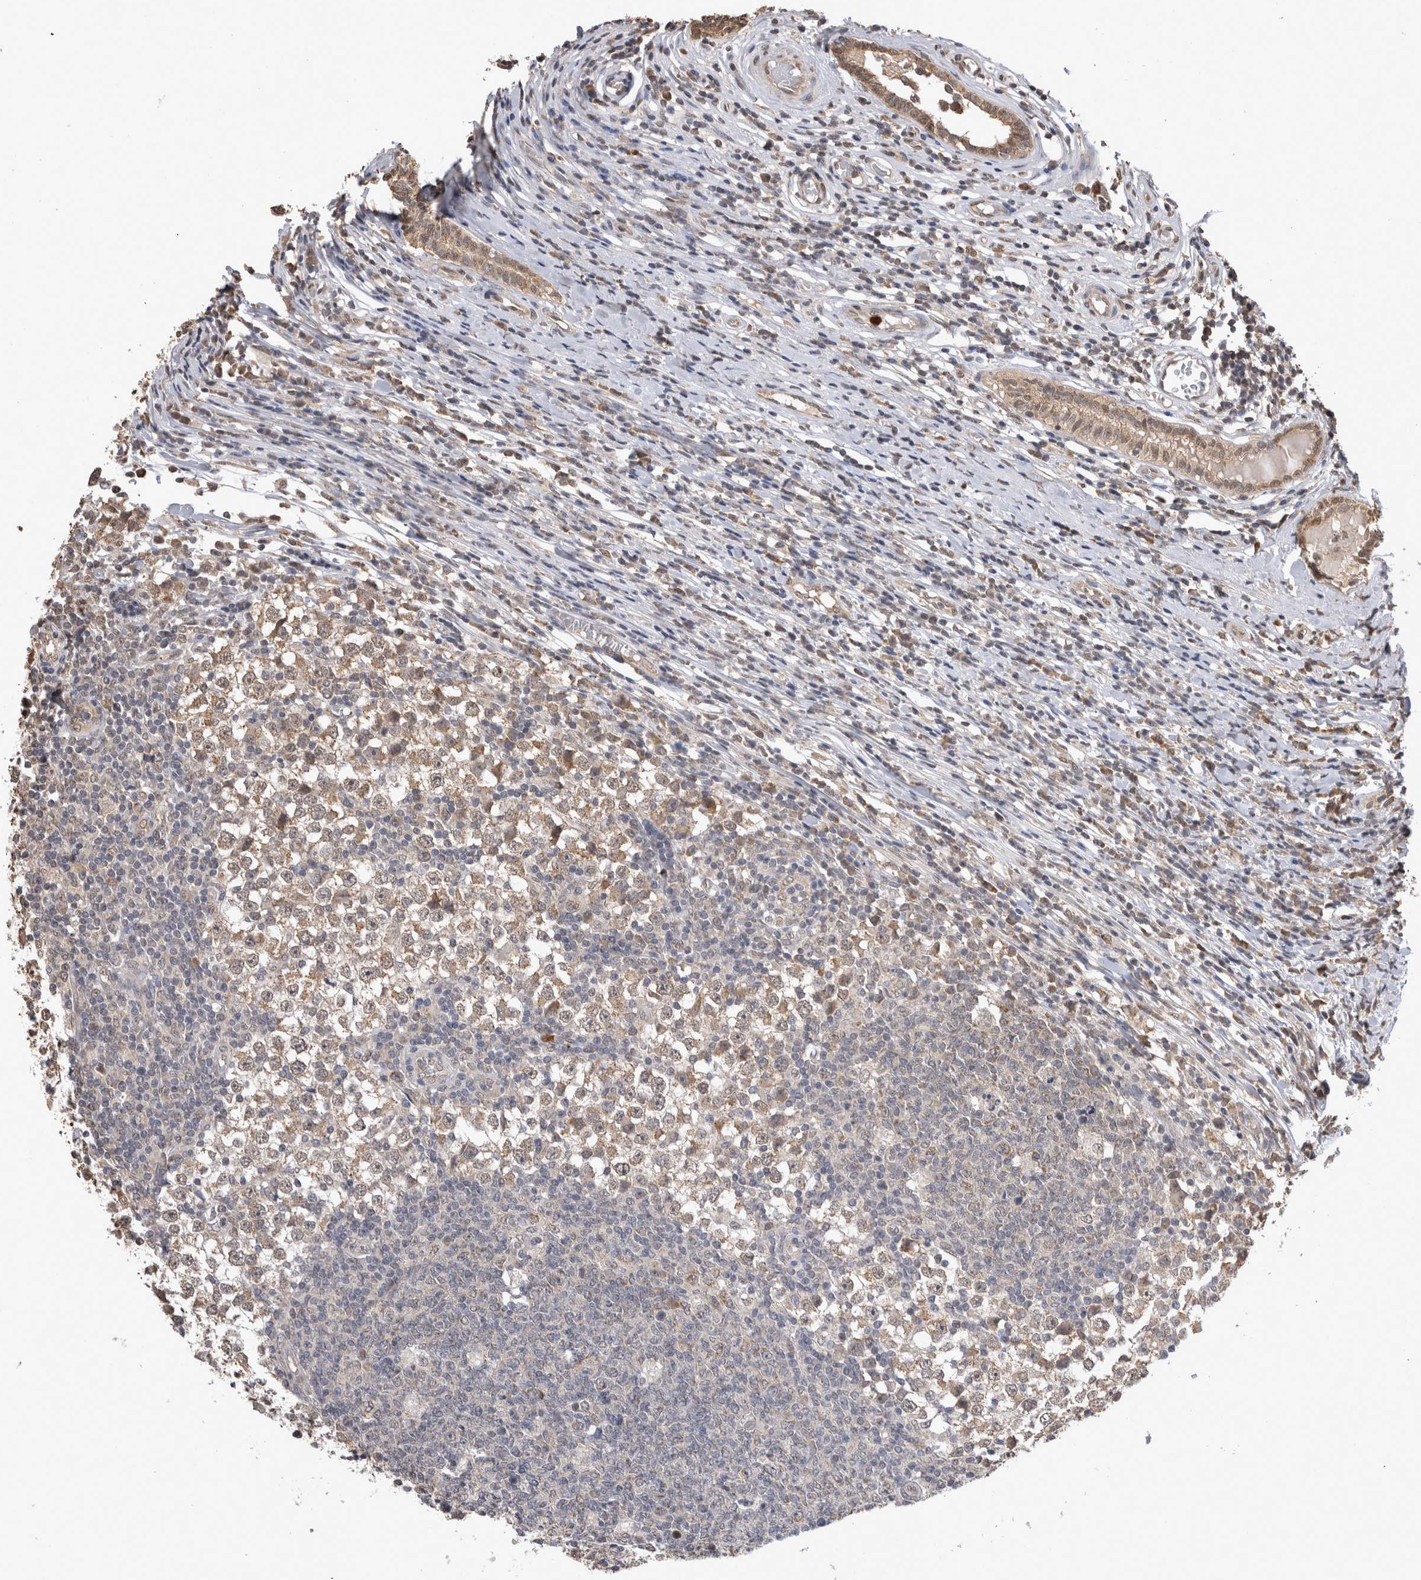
{"staining": {"intensity": "weak", "quantity": "25%-75%", "location": "cytoplasmic/membranous,nuclear"}, "tissue": "testis cancer", "cell_type": "Tumor cells", "image_type": "cancer", "snomed": [{"axis": "morphology", "description": "Seminoma, NOS"}, {"axis": "topography", "description": "Testis"}], "caption": "Testis cancer (seminoma) stained for a protein (brown) exhibits weak cytoplasmic/membranous and nuclear positive positivity in approximately 25%-75% of tumor cells.", "gene": "PAK4", "patient": {"sex": "male", "age": 65}}